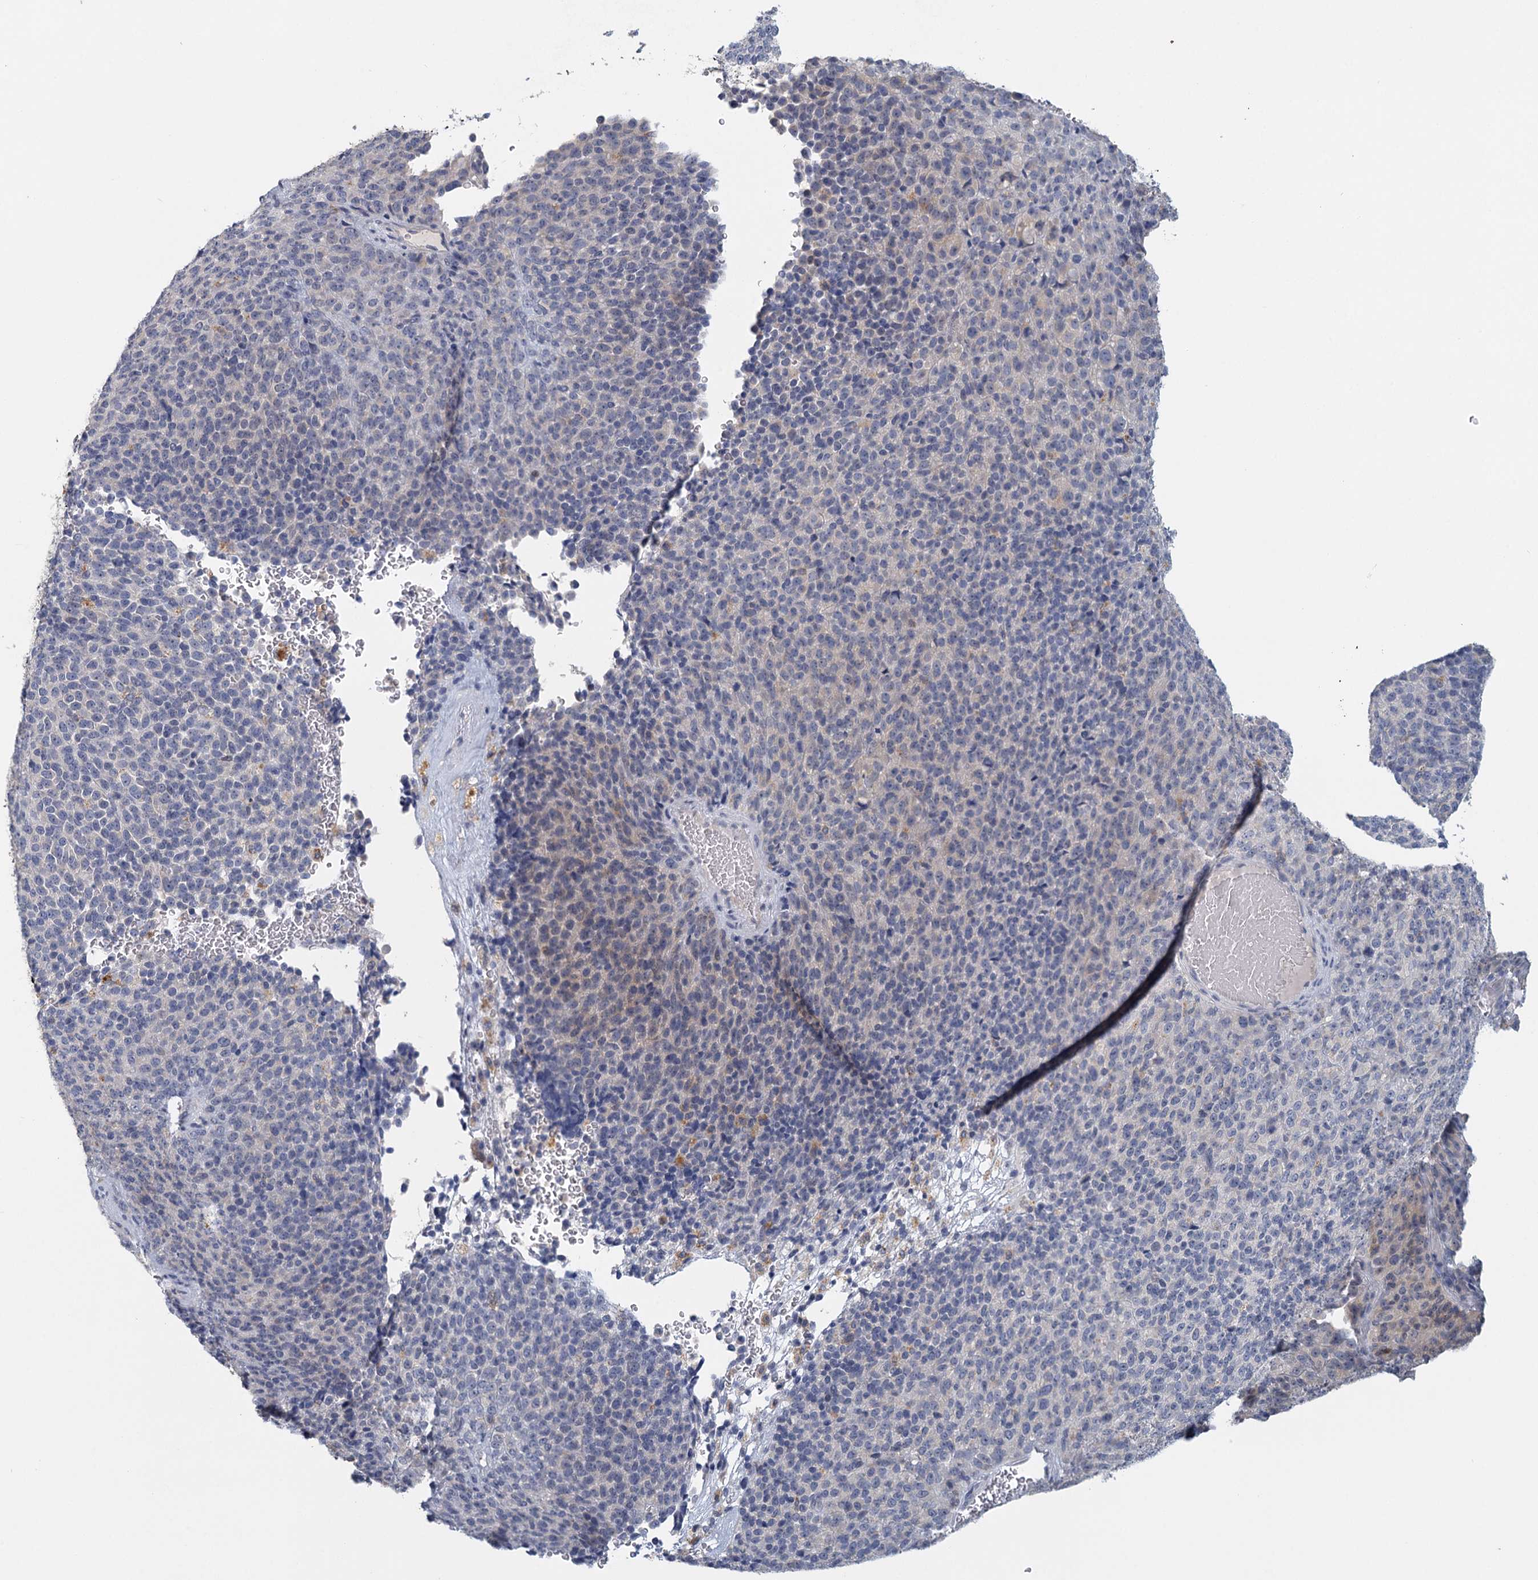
{"staining": {"intensity": "negative", "quantity": "none", "location": "none"}, "tissue": "melanoma", "cell_type": "Tumor cells", "image_type": "cancer", "snomed": [{"axis": "morphology", "description": "Malignant melanoma, Metastatic site"}, {"axis": "topography", "description": "Brain"}], "caption": "Immunohistochemistry (IHC) of human malignant melanoma (metastatic site) demonstrates no staining in tumor cells.", "gene": "MYO7B", "patient": {"sex": "female", "age": 56}}